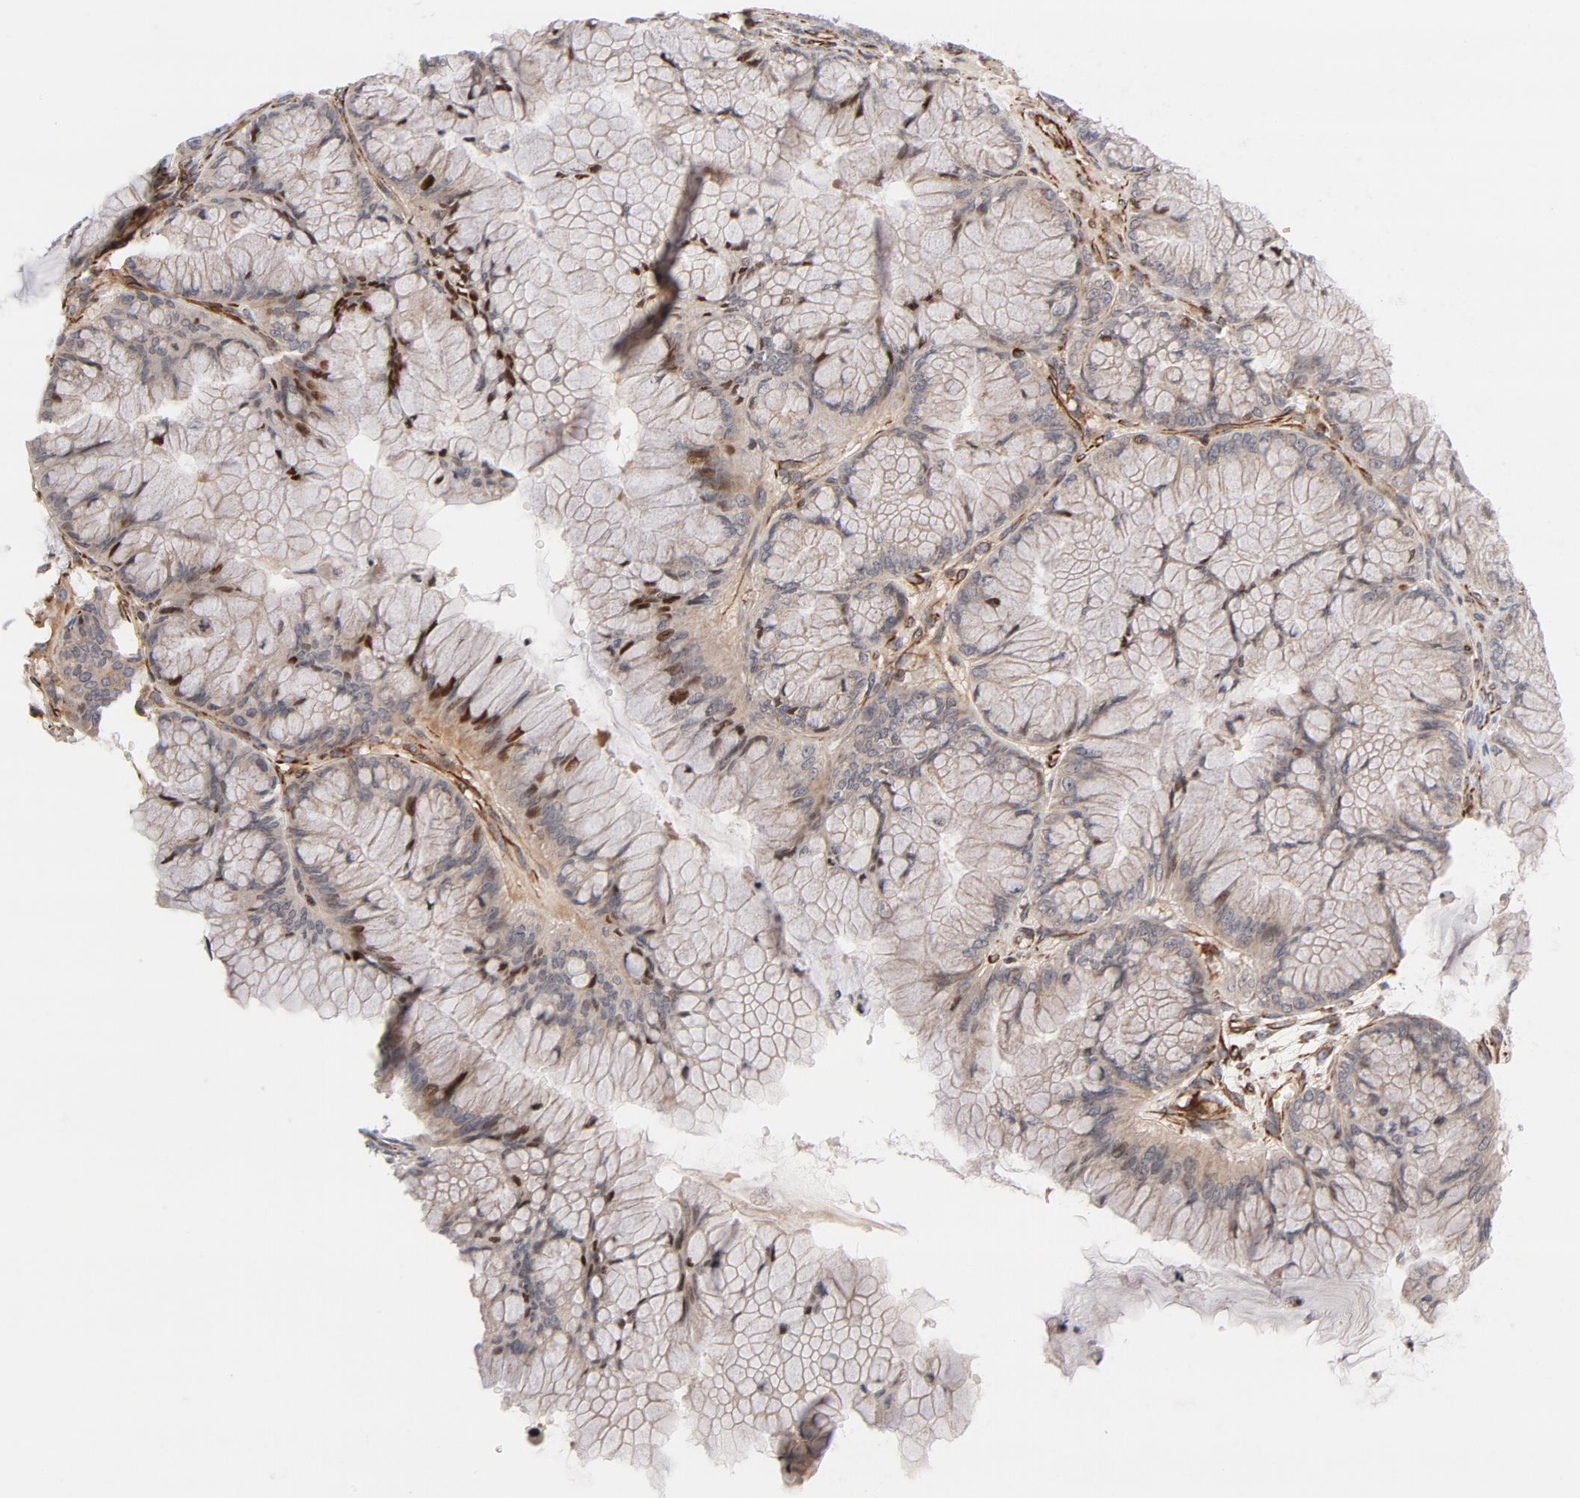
{"staining": {"intensity": "weak", "quantity": ">75%", "location": "cytoplasmic/membranous"}, "tissue": "ovarian cancer", "cell_type": "Tumor cells", "image_type": "cancer", "snomed": [{"axis": "morphology", "description": "Cystadenocarcinoma, mucinous, NOS"}, {"axis": "topography", "description": "Ovary"}], "caption": "The photomicrograph exhibits a brown stain indicating the presence of a protein in the cytoplasmic/membranous of tumor cells in ovarian cancer (mucinous cystadenocarcinoma). (DAB (3,3'-diaminobenzidine) = brown stain, brightfield microscopy at high magnification).", "gene": "DNAAF2", "patient": {"sex": "female", "age": 63}}